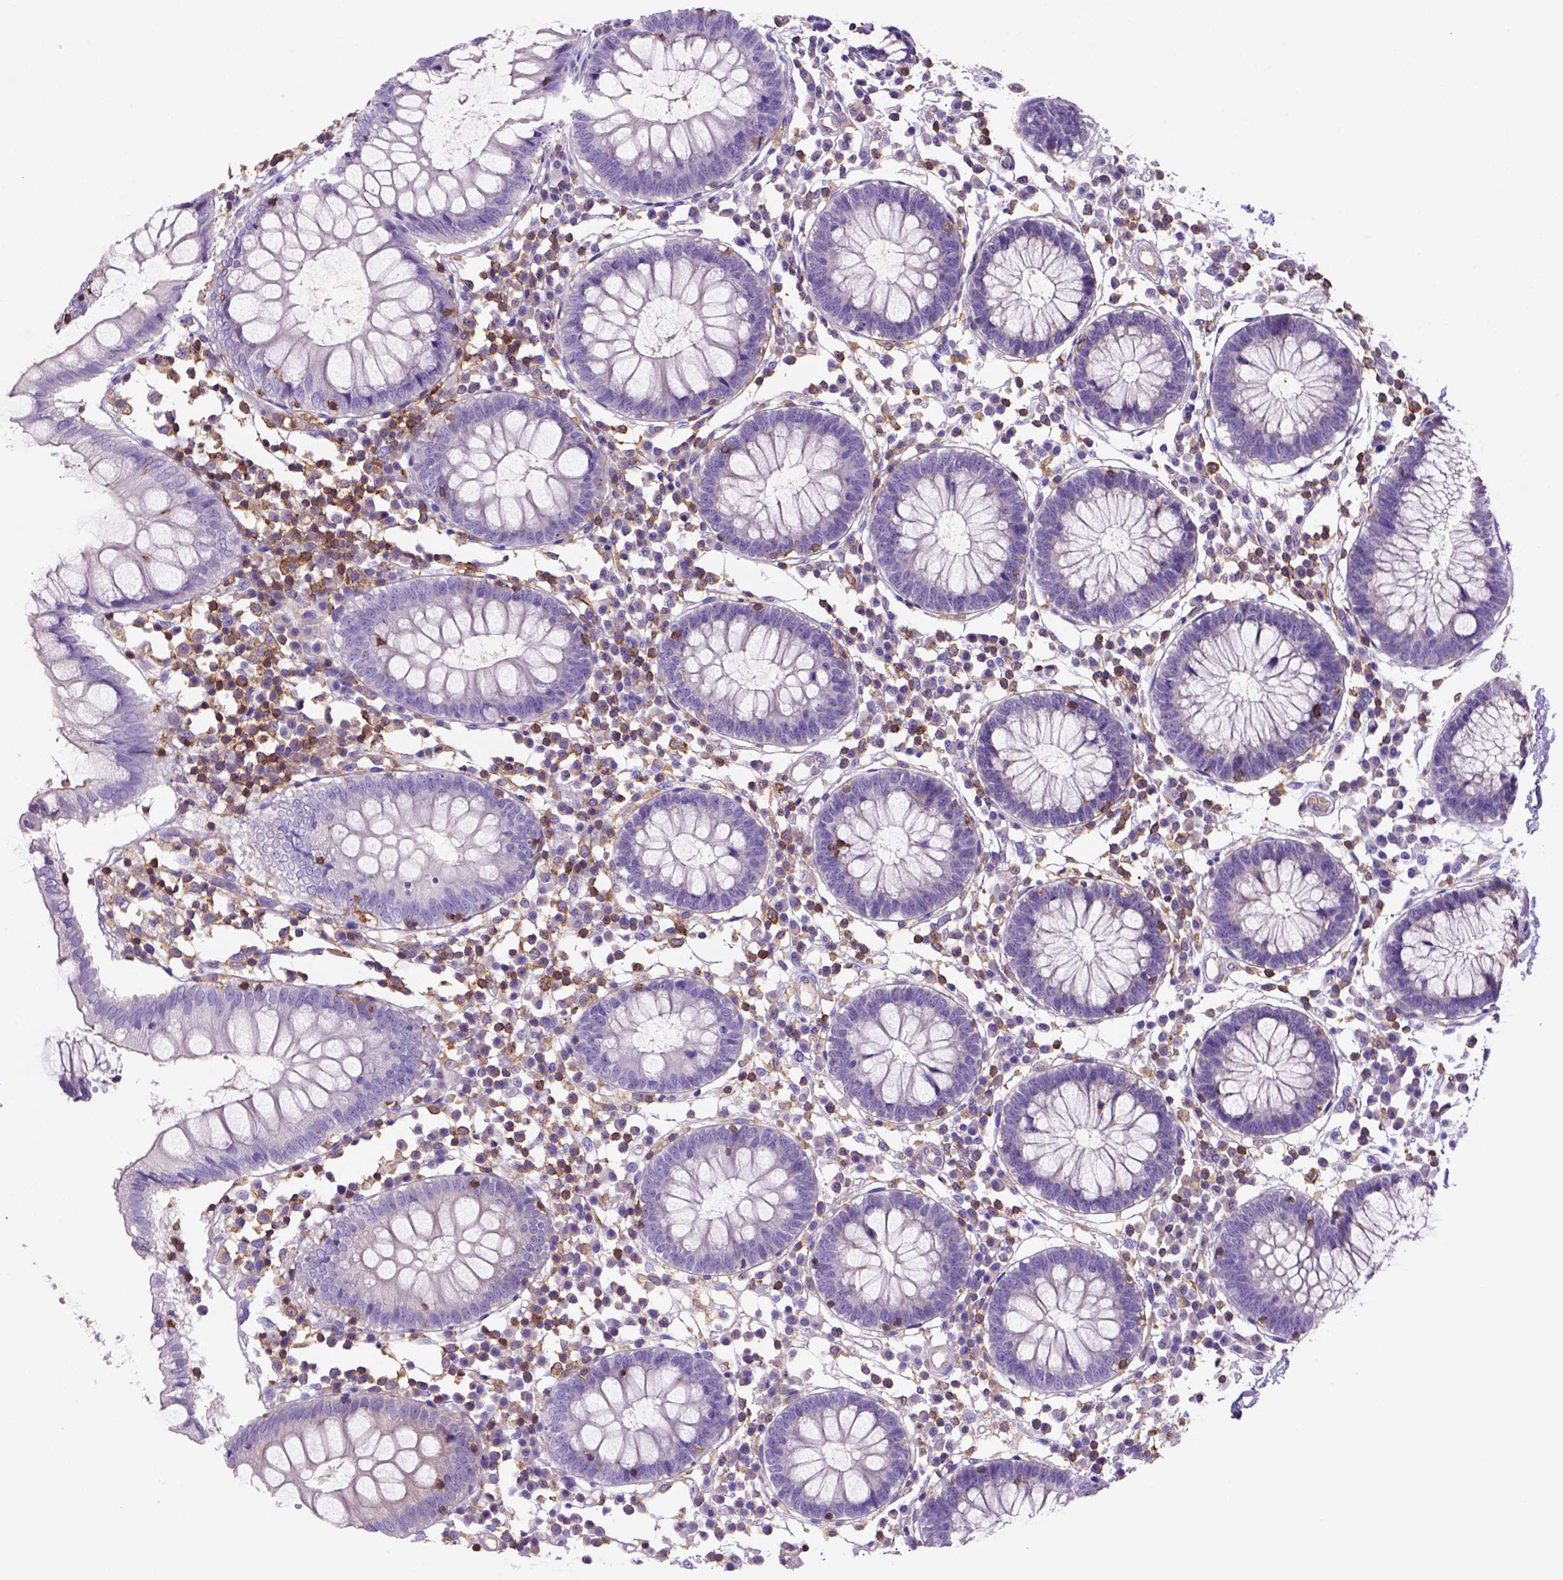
{"staining": {"intensity": "negative", "quantity": "none", "location": "none"}, "tissue": "colon", "cell_type": "Endothelial cells", "image_type": "normal", "snomed": [{"axis": "morphology", "description": "Normal tissue, NOS"}, {"axis": "morphology", "description": "Adenocarcinoma, NOS"}, {"axis": "topography", "description": "Colon"}], "caption": "DAB (3,3'-diaminobenzidine) immunohistochemical staining of unremarkable human colon demonstrates no significant staining in endothelial cells.", "gene": "INPP5D", "patient": {"sex": "male", "age": 83}}